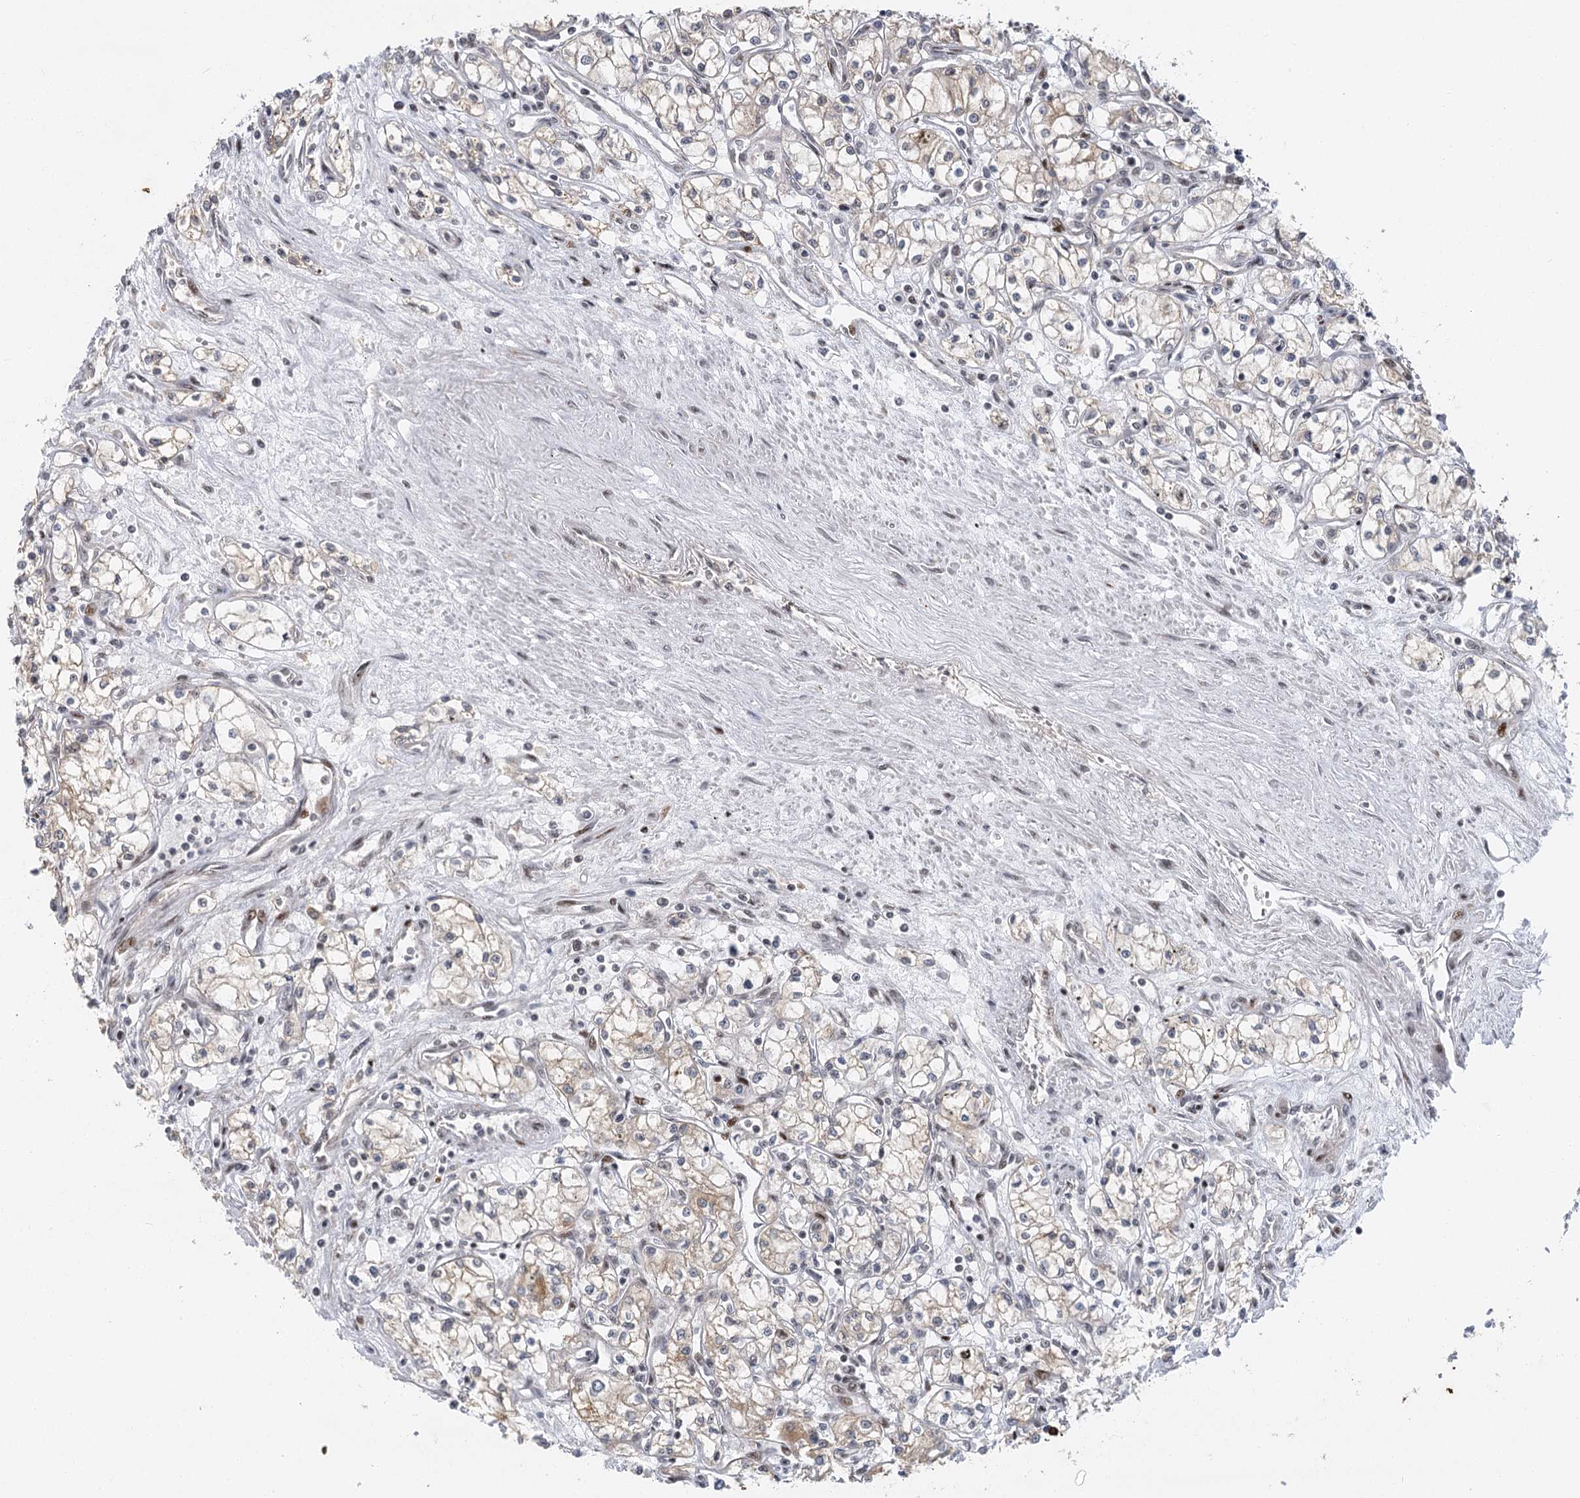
{"staining": {"intensity": "weak", "quantity": "25%-75%", "location": "cytoplasmic/membranous"}, "tissue": "renal cancer", "cell_type": "Tumor cells", "image_type": "cancer", "snomed": [{"axis": "morphology", "description": "Adenocarcinoma, NOS"}, {"axis": "topography", "description": "Kidney"}], "caption": "A brown stain shows weak cytoplasmic/membranous expression of a protein in renal cancer tumor cells. Immunohistochemistry stains the protein in brown and the nuclei are stained blue.", "gene": "IL11RA", "patient": {"sex": "male", "age": 59}}